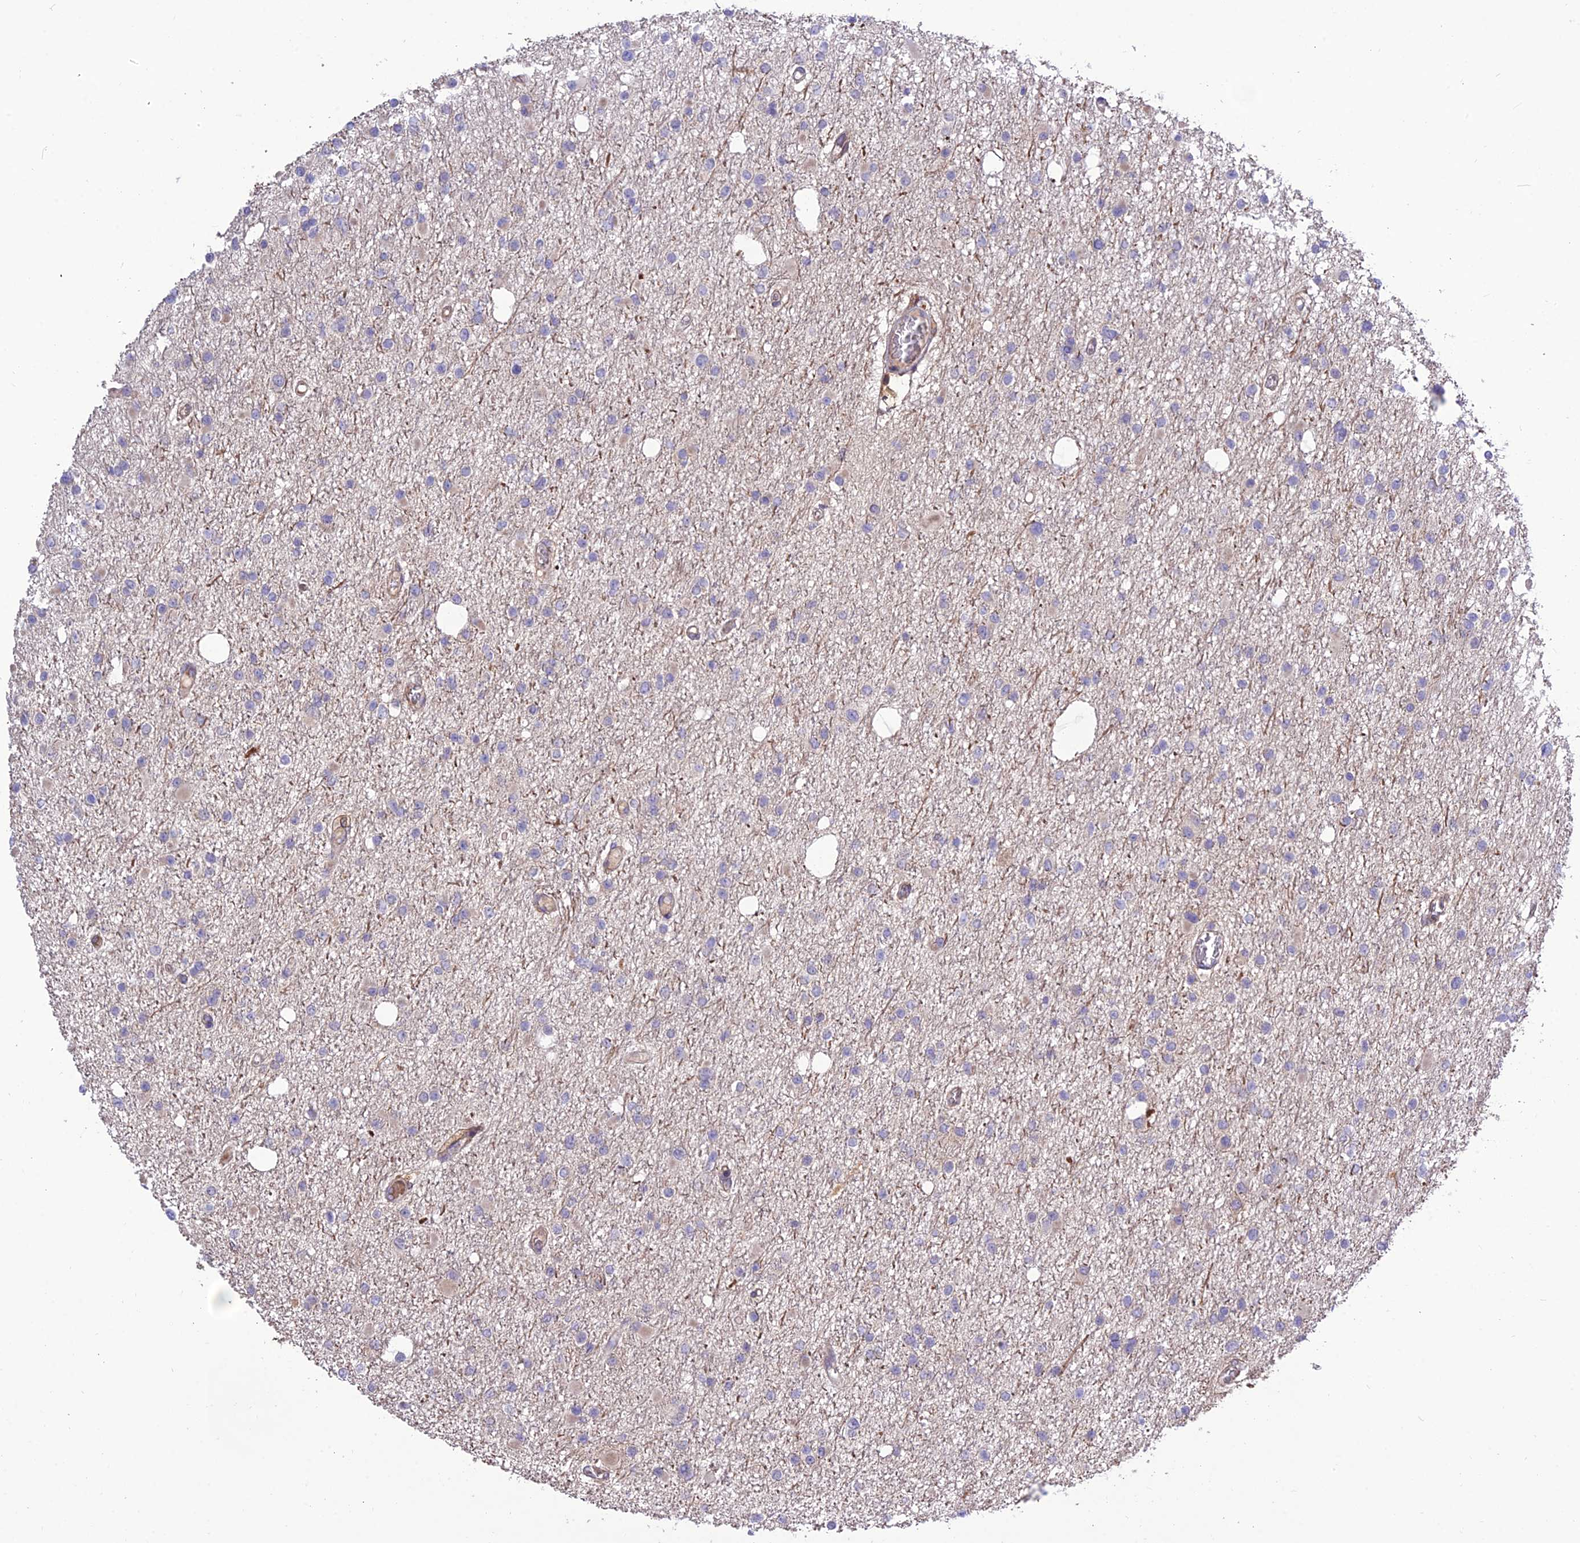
{"staining": {"intensity": "negative", "quantity": "none", "location": "none"}, "tissue": "glioma", "cell_type": "Tumor cells", "image_type": "cancer", "snomed": [{"axis": "morphology", "description": "Glioma, malignant, Low grade"}, {"axis": "topography", "description": "Brain"}], "caption": "IHC image of human glioma stained for a protein (brown), which displays no expression in tumor cells.", "gene": "CRTAP", "patient": {"sex": "female", "age": 22}}